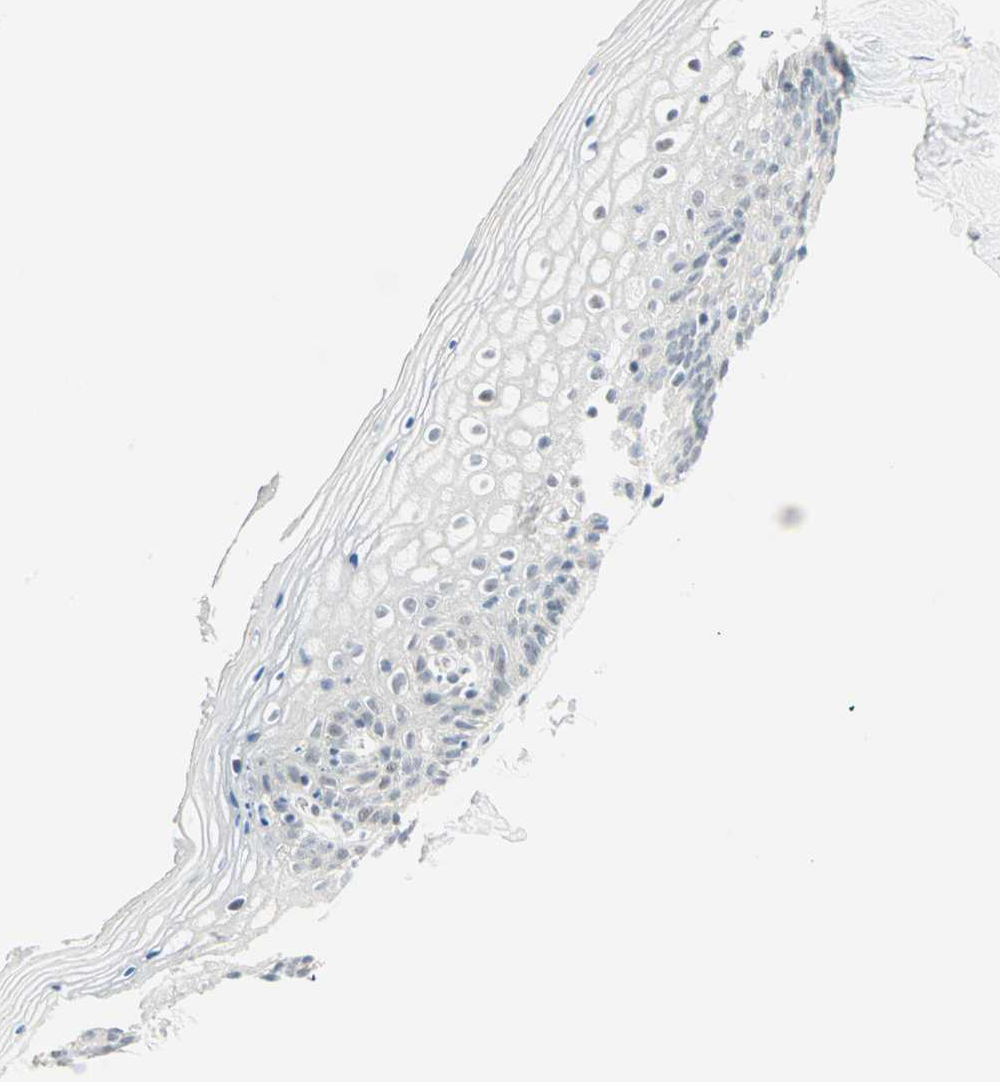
{"staining": {"intensity": "weak", "quantity": "<25%", "location": "nuclear"}, "tissue": "vagina", "cell_type": "Squamous epithelial cells", "image_type": "normal", "snomed": [{"axis": "morphology", "description": "Normal tissue, NOS"}, {"axis": "topography", "description": "Vagina"}], "caption": "This is a histopathology image of immunohistochemistry (IHC) staining of unremarkable vagina, which shows no expression in squamous epithelial cells. (Brightfield microscopy of DAB (3,3'-diaminobenzidine) immunohistochemistry at high magnification).", "gene": "PKNOX1", "patient": {"sex": "female", "age": 46}}